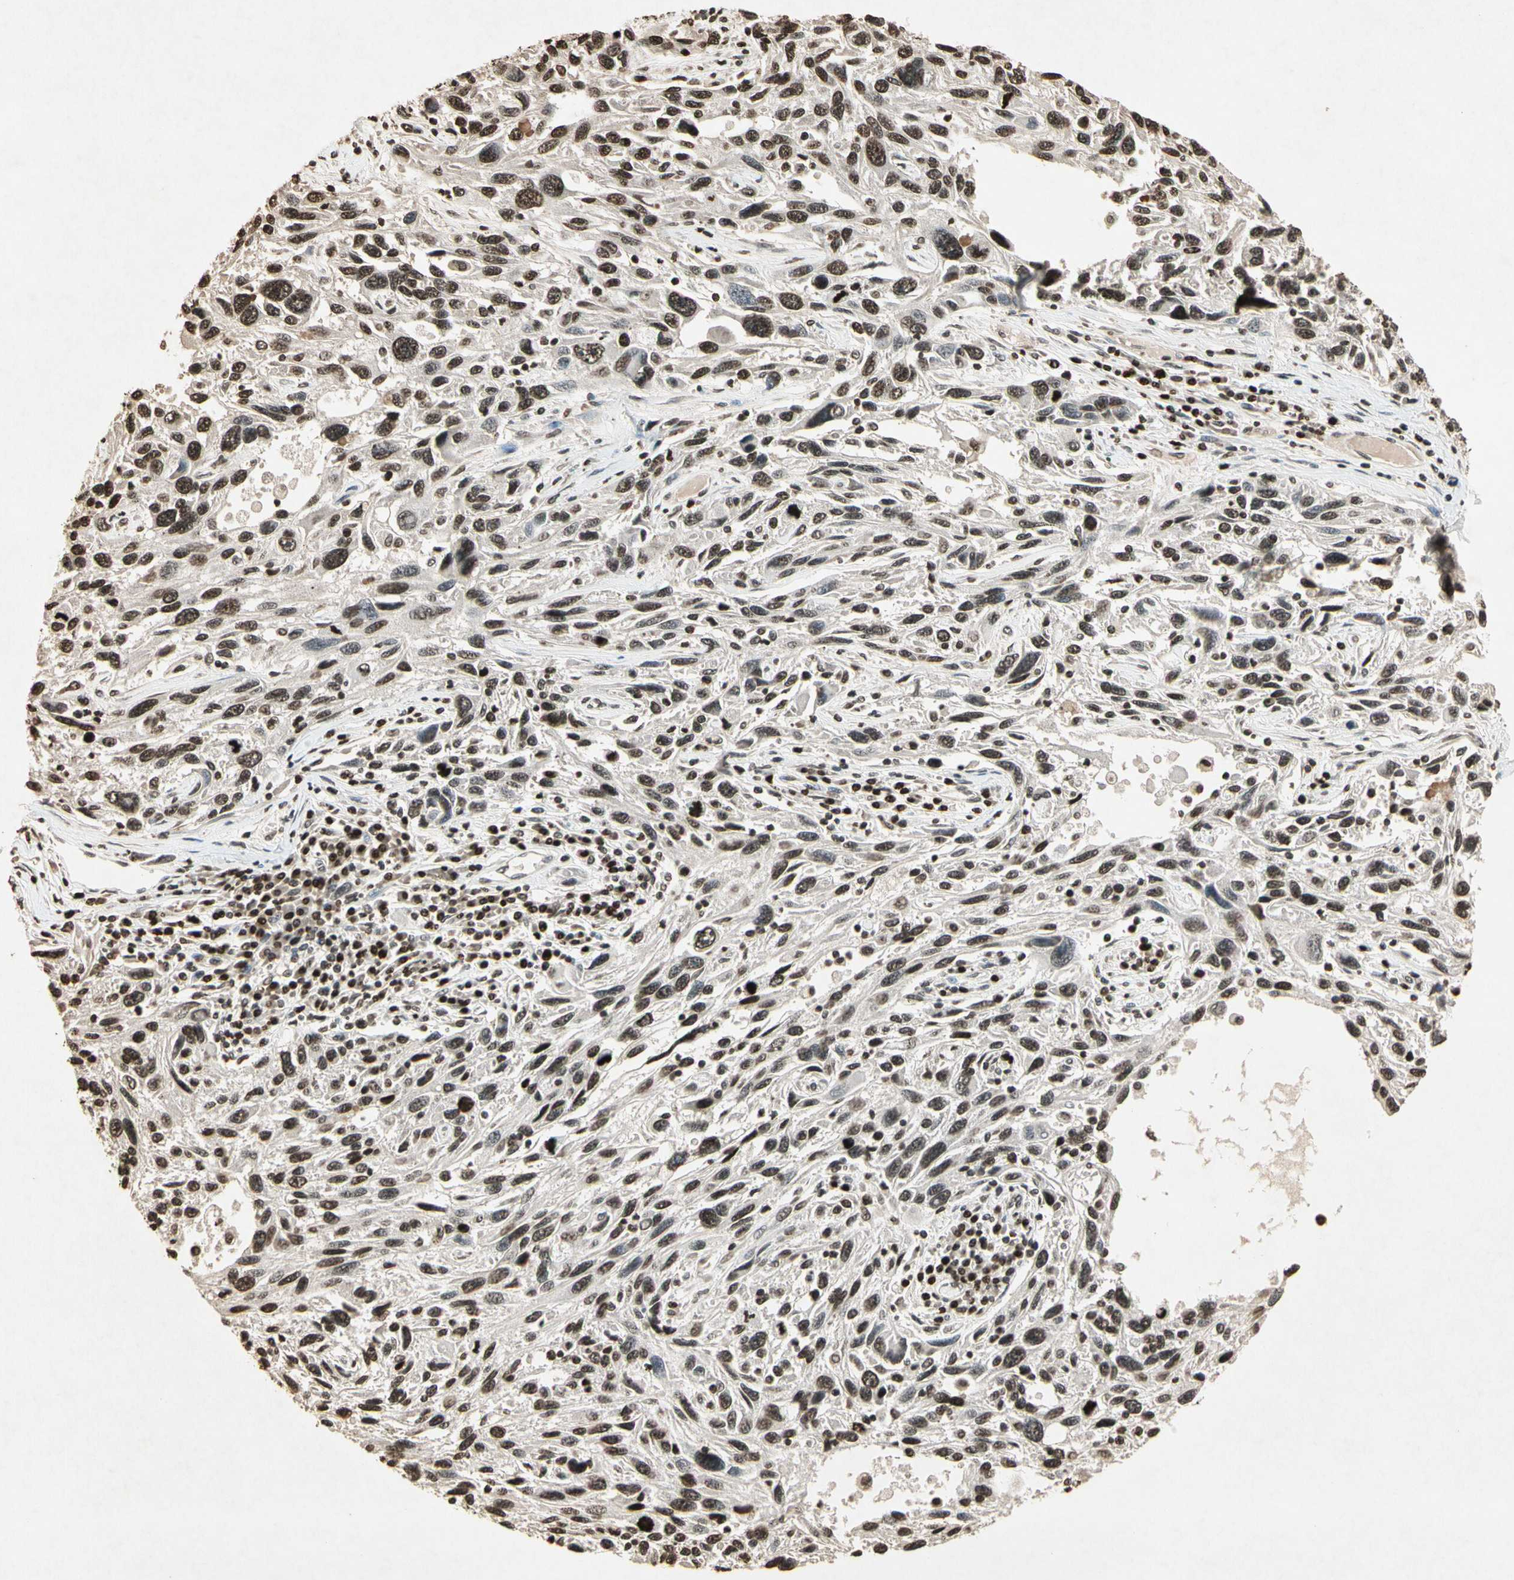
{"staining": {"intensity": "moderate", "quantity": "25%-75%", "location": "nuclear"}, "tissue": "melanoma", "cell_type": "Tumor cells", "image_type": "cancer", "snomed": [{"axis": "morphology", "description": "Malignant melanoma, NOS"}, {"axis": "topography", "description": "Skin"}], "caption": "Tumor cells reveal medium levels of moderate nuclear staining in about 25%-75% of cells in human melanoma.", "gene": "TOP1", "patient": {"sex": "male", "age": 53}}